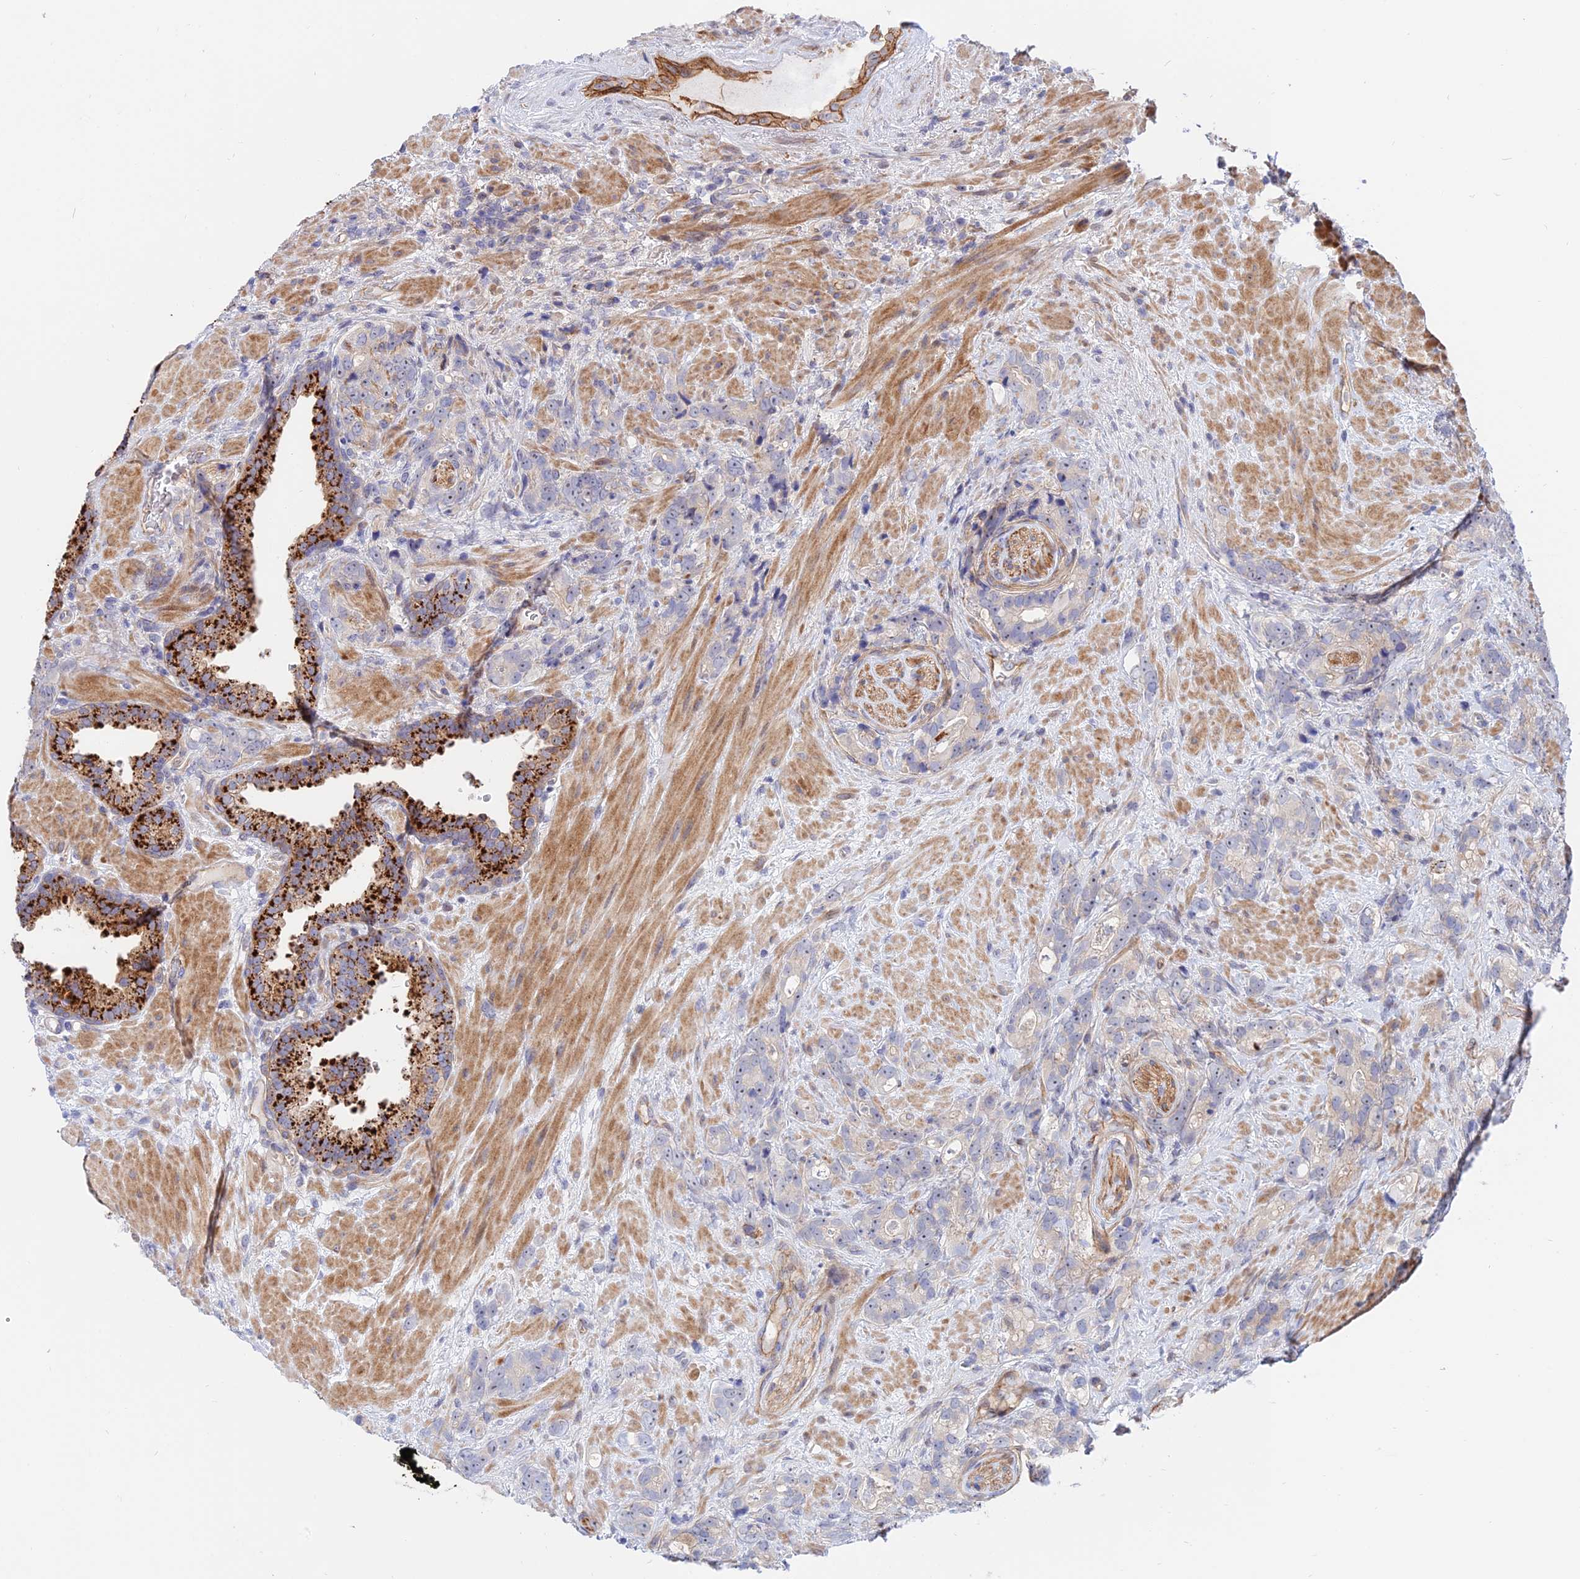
{"staining": {"intensity": "weak", "quantity": "<25%", "location": "cytoplasmic/membranous"}, "tissue": "prostate cancer", "cell_type": "Tumor cells", "image_type": "cancer", "snomed": [{"axis": "morphology", "description": "Adenocarcinoma, High grade"}, {"axis": "topography", "description": "Prostate"}], "caption": "Human adenocarcinoma (high-grade) (prostate) stained for a protein using immunohistochemistry (IHC) displays no expression in tumor cells.", "gene": "TRIM43B", "patient": {"sex": "male", "age": 74}}